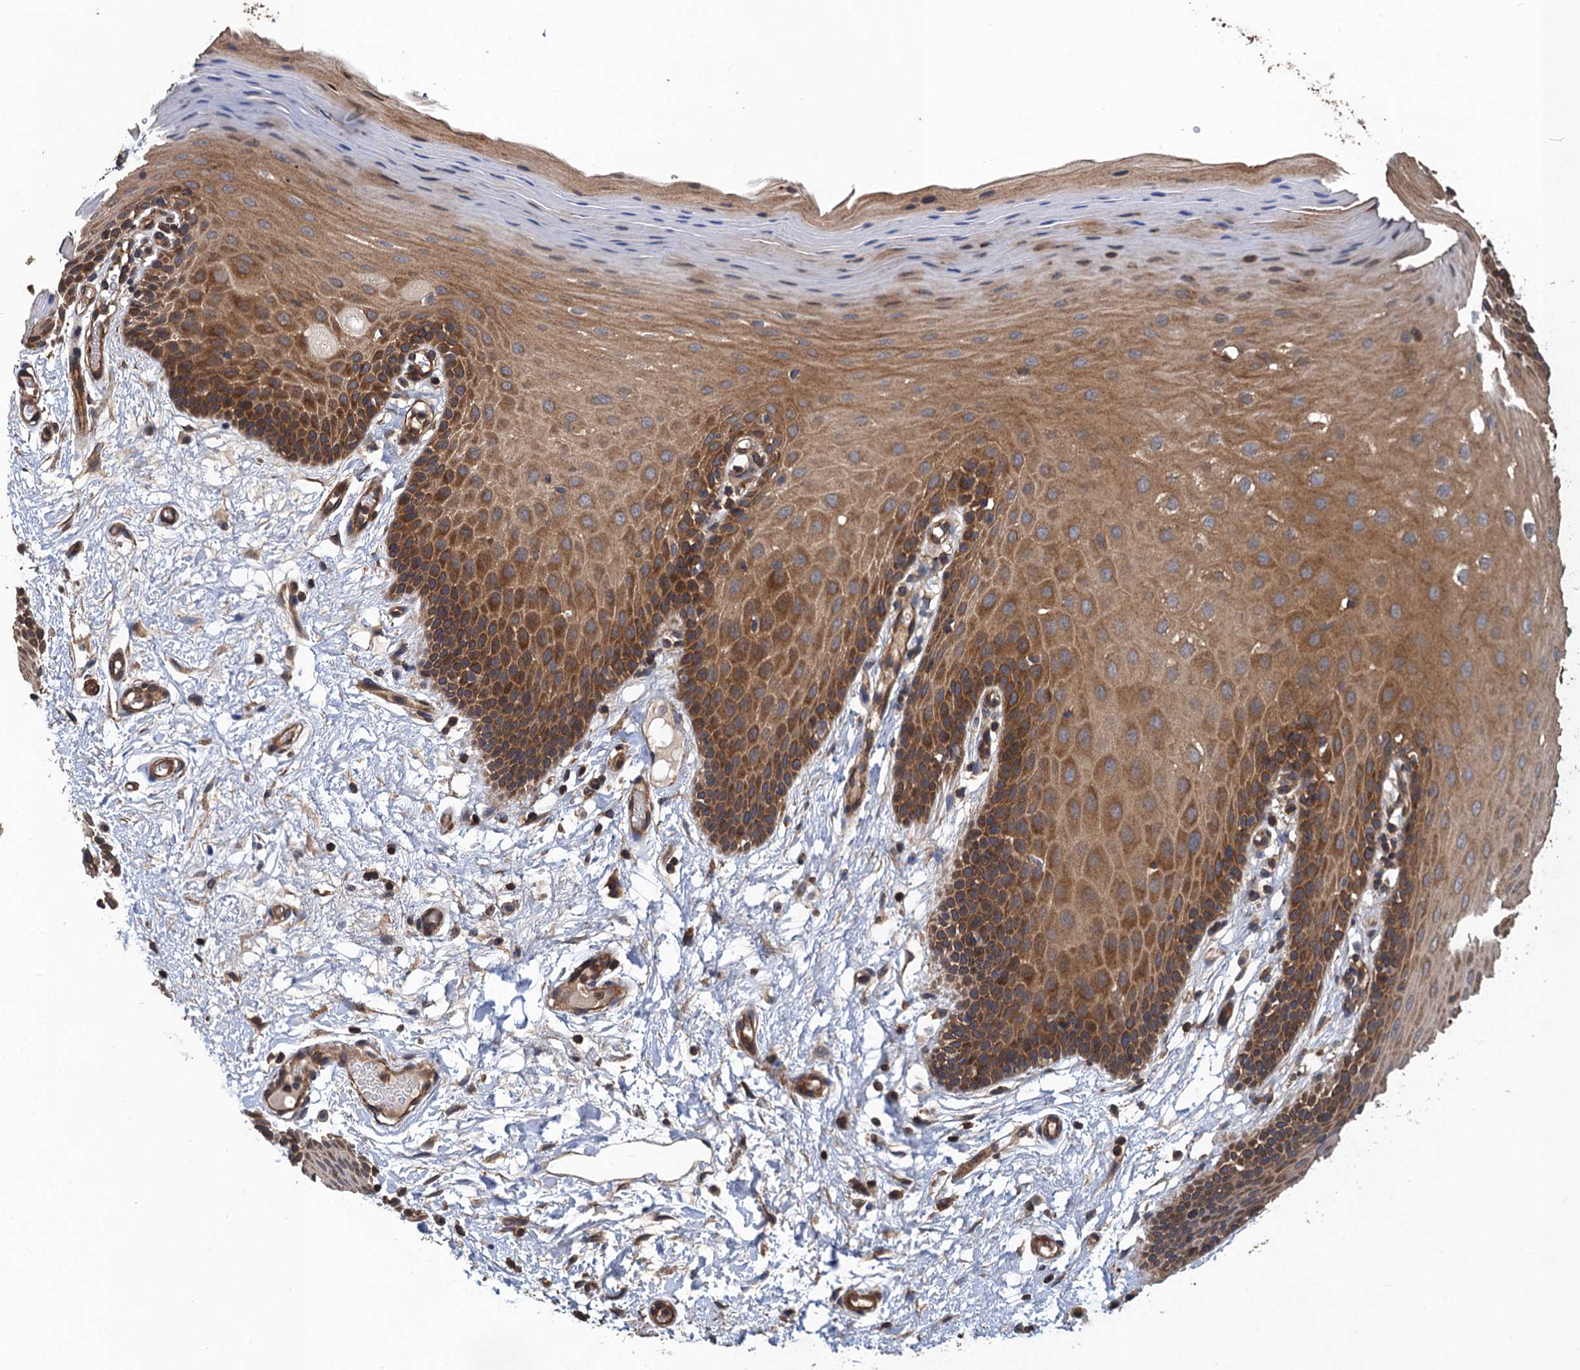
{"staining": {"intensity": "moderate", "quantity": ">75%", "location": "cytoplasmic/membranous"}, "tissue": "oral mucosa", "cell_type": "Squamous epithelial cells", "image_type": "normal", "snomed": [{"axis": "morphology", "description": "Normal tissue, NOS"}, {"axis": "topography", "description": "Oral tissue"}, {"axis": "topography", "description": "Tounge, NOS"}], "caption": "Protein staining of unremarkable oral mucosa shows moderate cytoplasmic/membranous staining in approximately >75% of squamous epithelial cells.", "gene": "PPP4R1", "patient": {"sex": "male", "age": 47}}